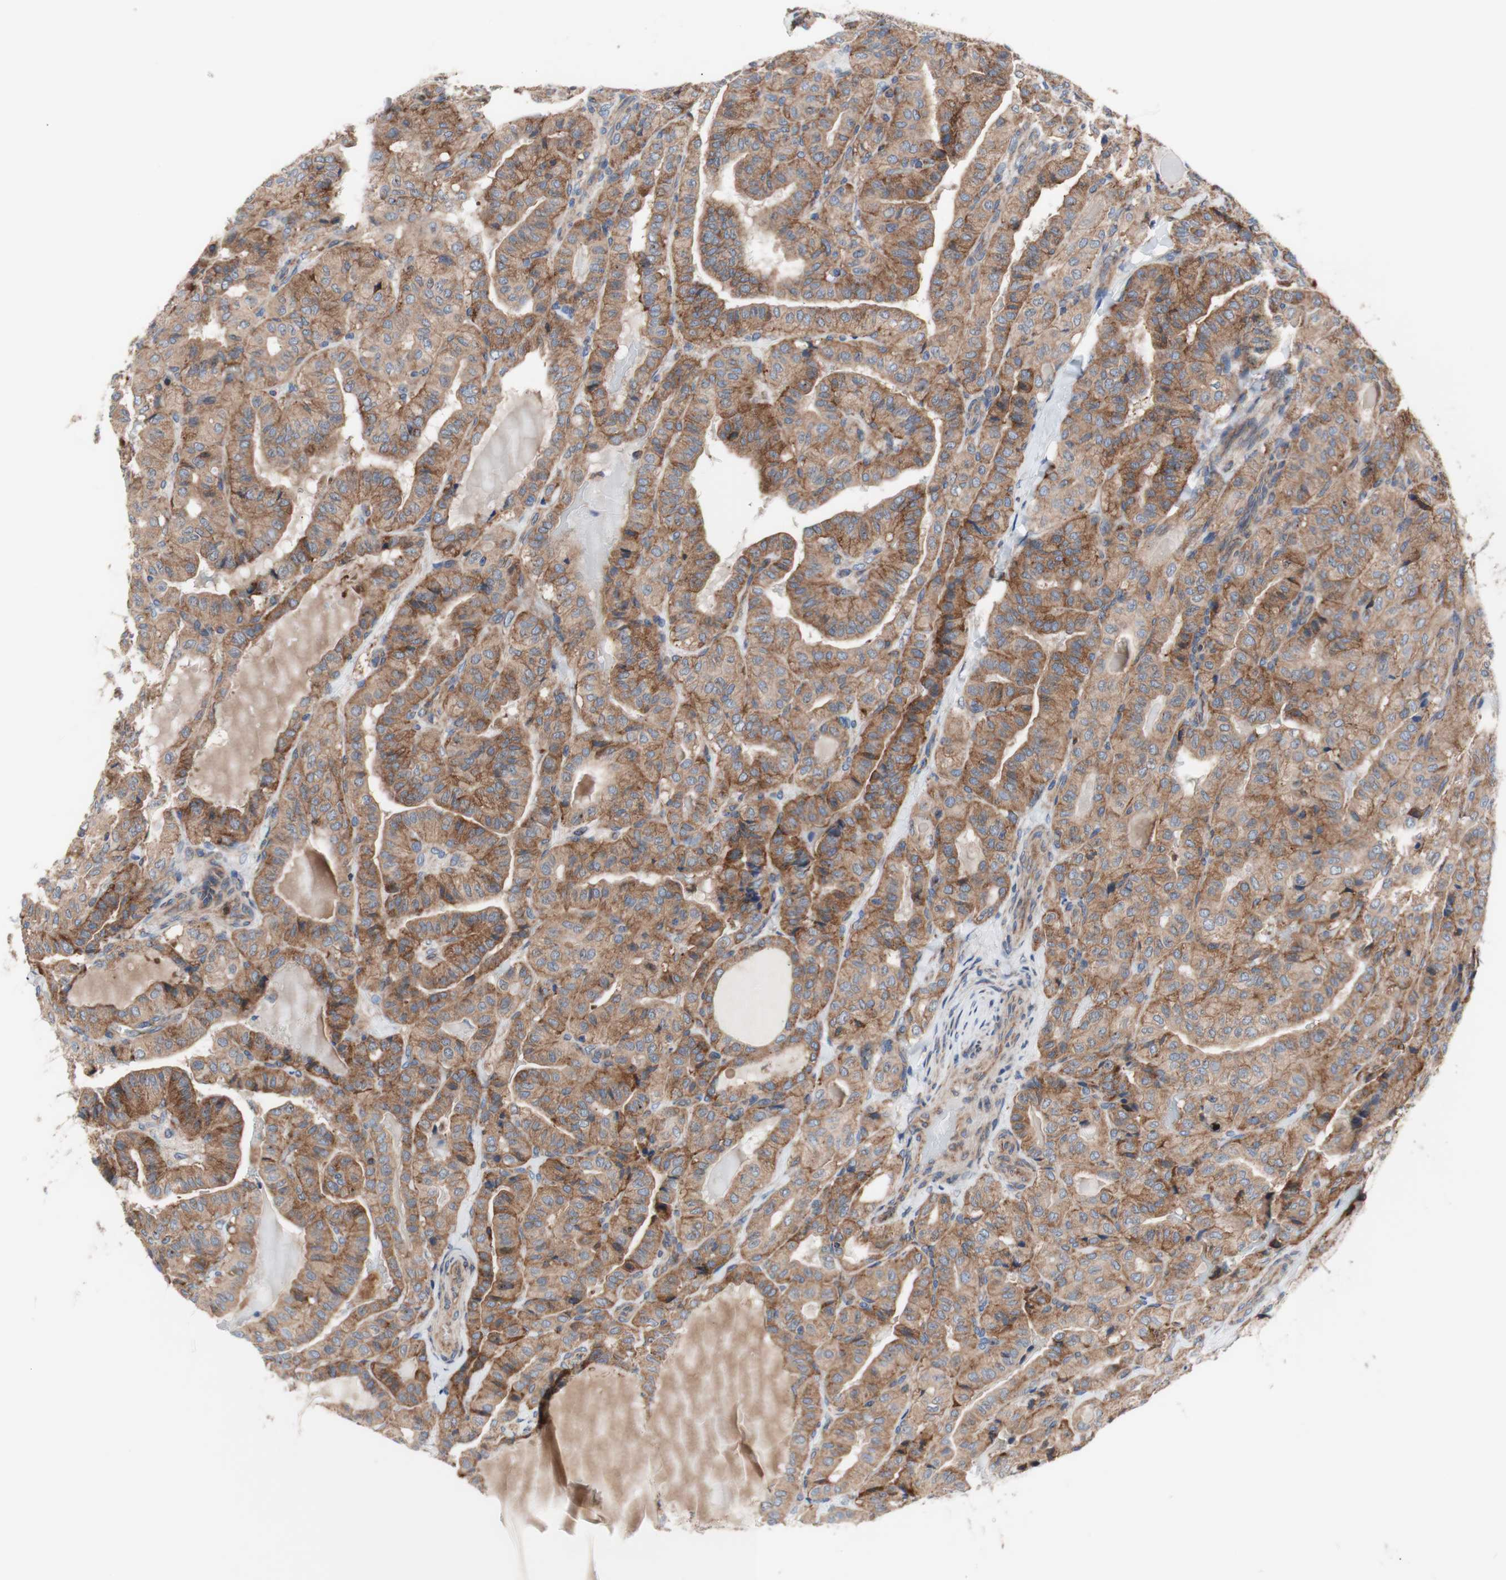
{"staining": {"intensity": "moderate", "quantity": ">75%", "location": "cytoplasmic/membranous"}, "tissue": "thyroid cancer", "cell_type": "Tumor cells", "image_type": "cancer", "snomed": [{"axis": "morphology", "description": "Papillary adenocarcinoma, NOS"}, {"axis": "topography", "description": "Thyroid gland"}], "caption": "Immunohistochemical staining of papillary adenocarcinoma (thyroid) demonstrates medium levels of moderate cytoplasmic/membranous positivity in about >75% of tumor cells. (IHC, brightfield microscopy, high magnification).", "gene": "FMR1", "patient": {"sex": "male", "age": 77}}